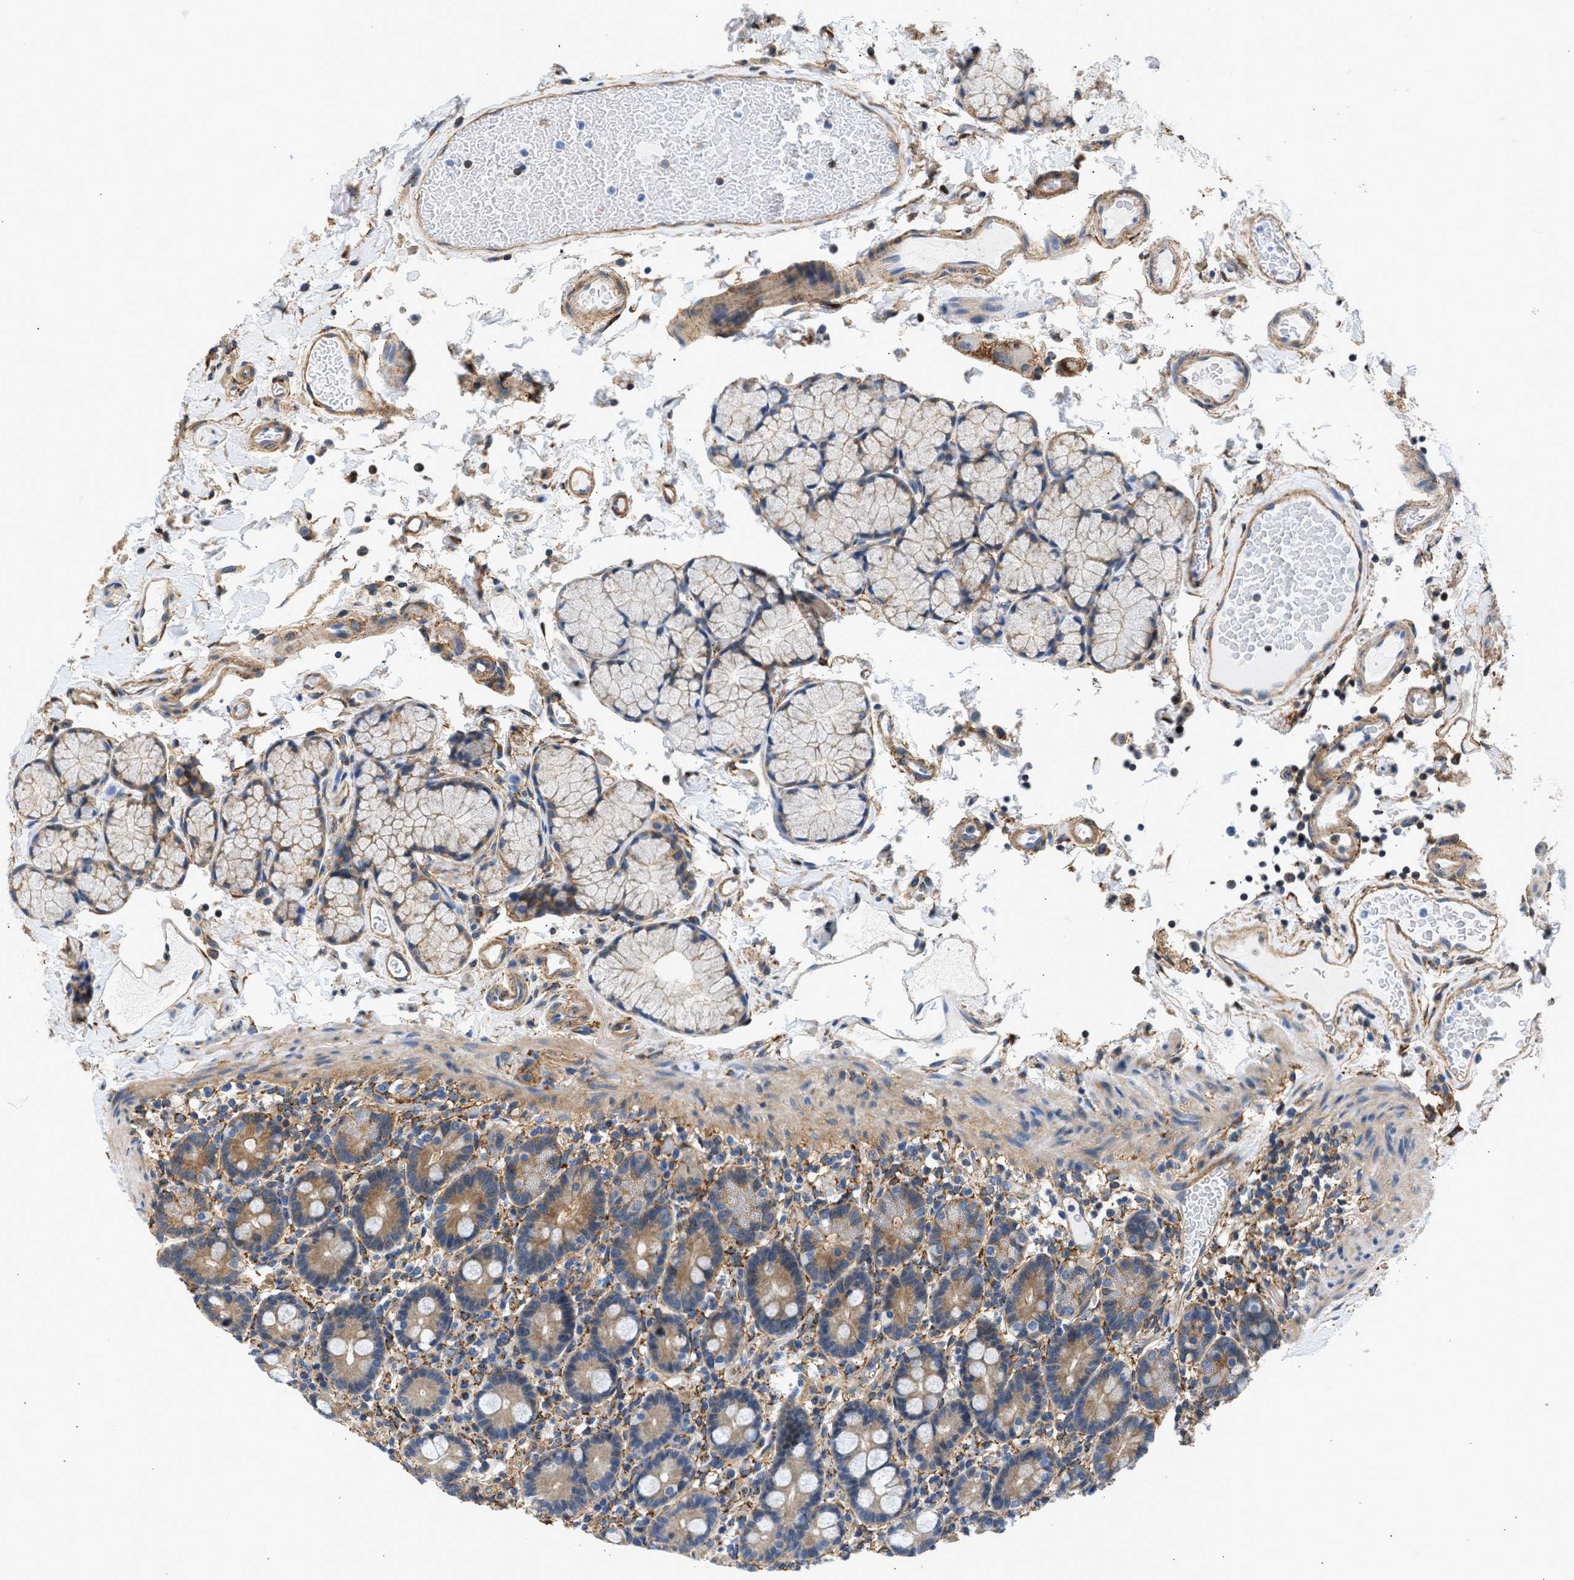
{"staining": {"intensity": "moderate", "quantity": ">75%", "location": "cytoplasmic/membranous"}, "tissue": "duodenum", "cell_type": "Glandular cells", "image_type": "normal", "snomed": [{"axis": "morphology", "description": "Normal tissue, NOS"}, {"axis": "topography", "description": "Small intestine, NOS"}], "caption": "IHC photomicrograph of normal duodenum: duodenum stained using IHC exhibits medium levels of moderate protein expression localized specifically in the cytoplasmic/membranous of glandular cells, appearing as a cytoplasmic/membranous brown color.", "gene": "SEPTIN2", "patient": {"sex": "female", "age": 71}}